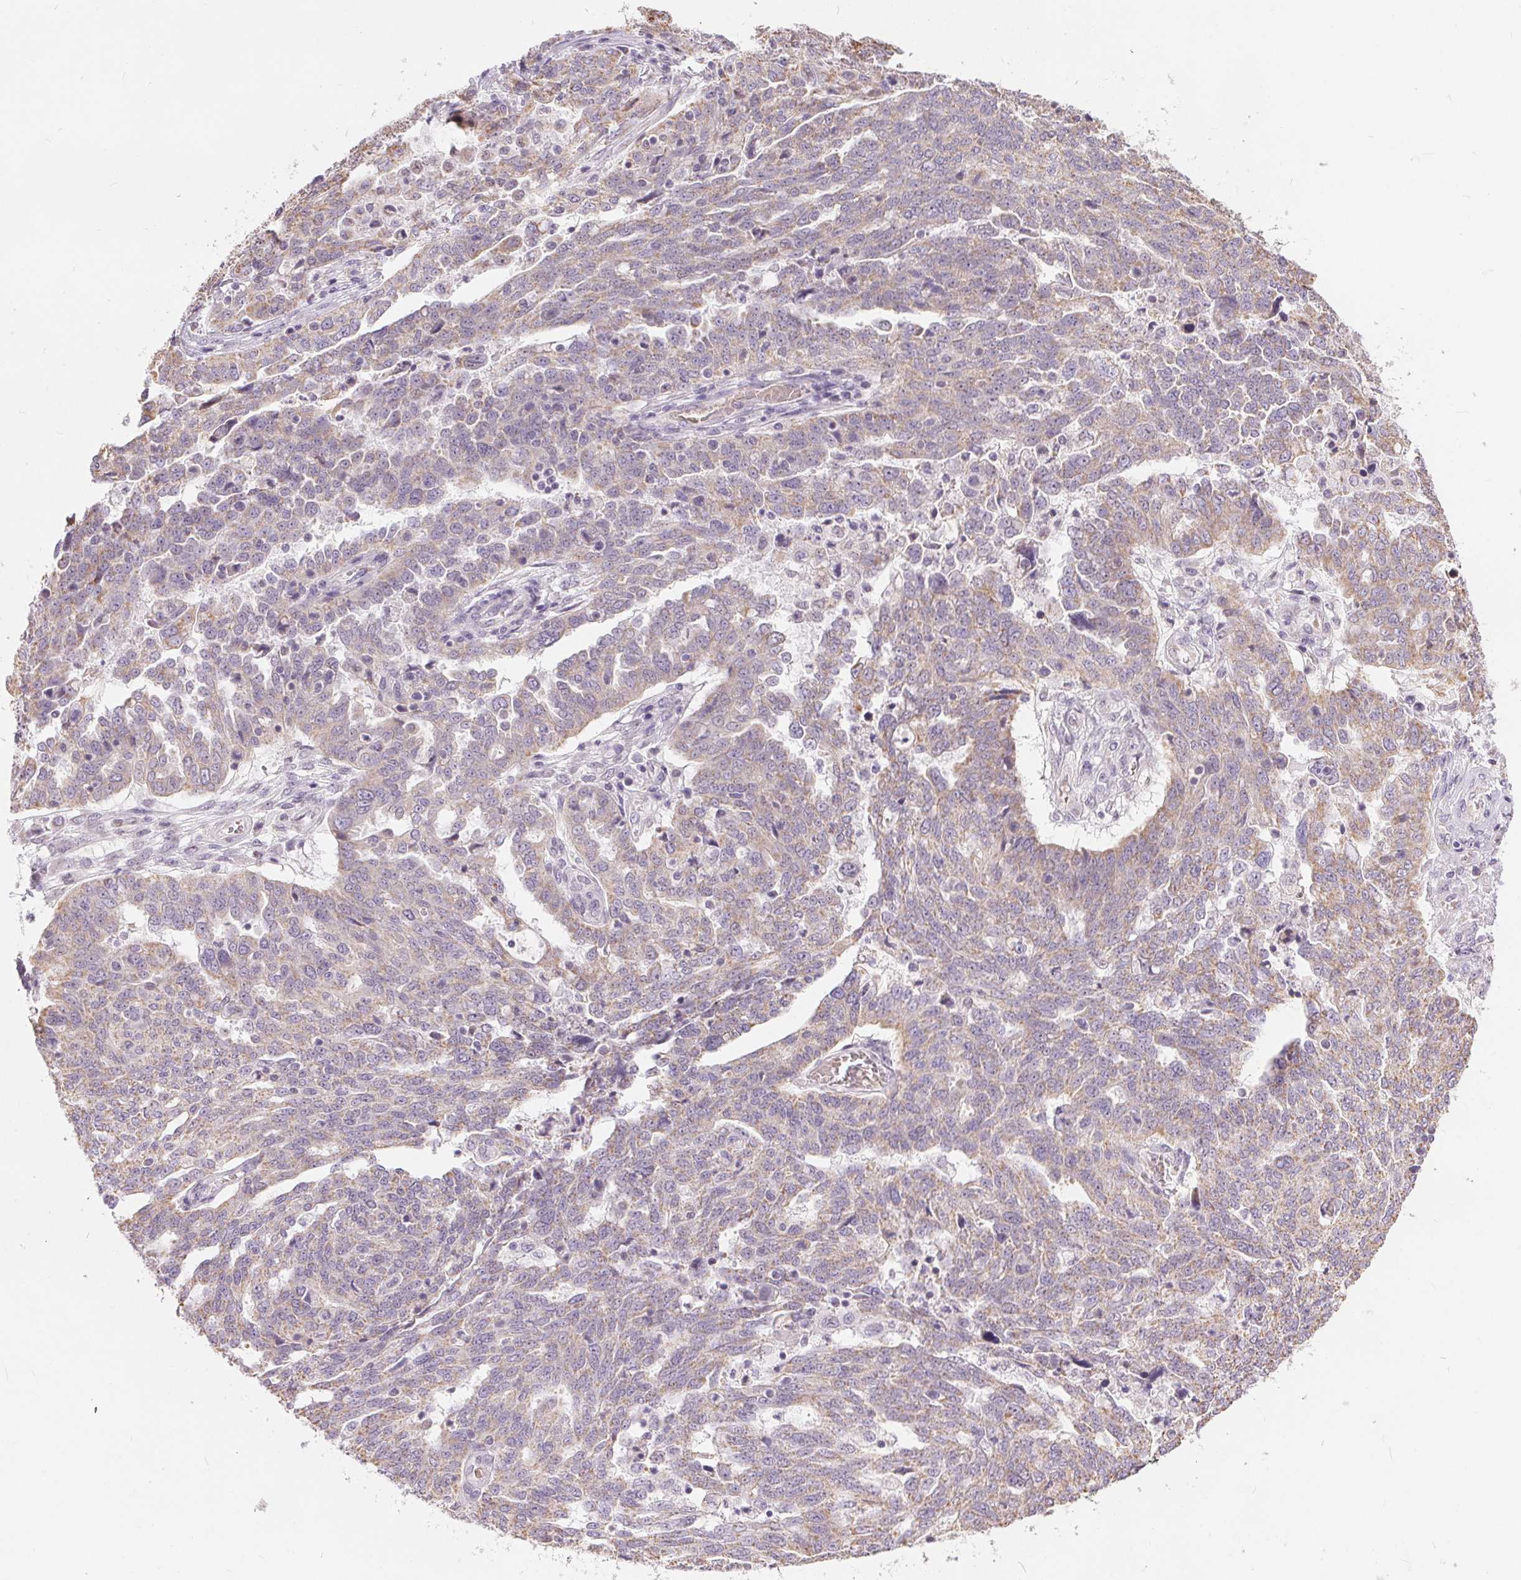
{"staining": {"intensity": "weak", "quantity": "25%-75%", "location": "cytoplasmic/membranous"}, "tissue": "ovarian cancer", "cell_type": "Tumor cells", "image_type": "cancer", "snomed": [{"axis": "morphology", "description": "Cystadenocarcinoma, serous, NOS"}, {"axis": "topography", "description": "Ovary"}], "caption": "IHC (DAB (3,3'-diaminobenzidine)) staining of human serous cystadenocarcinoma (ovarian) demonstrates weak cytoplasmic/membranous protein expression in approximately 25%-75% of tumor cells.", "gene": "POU2F2", "patient": {"sex": "female", "age": 67}}